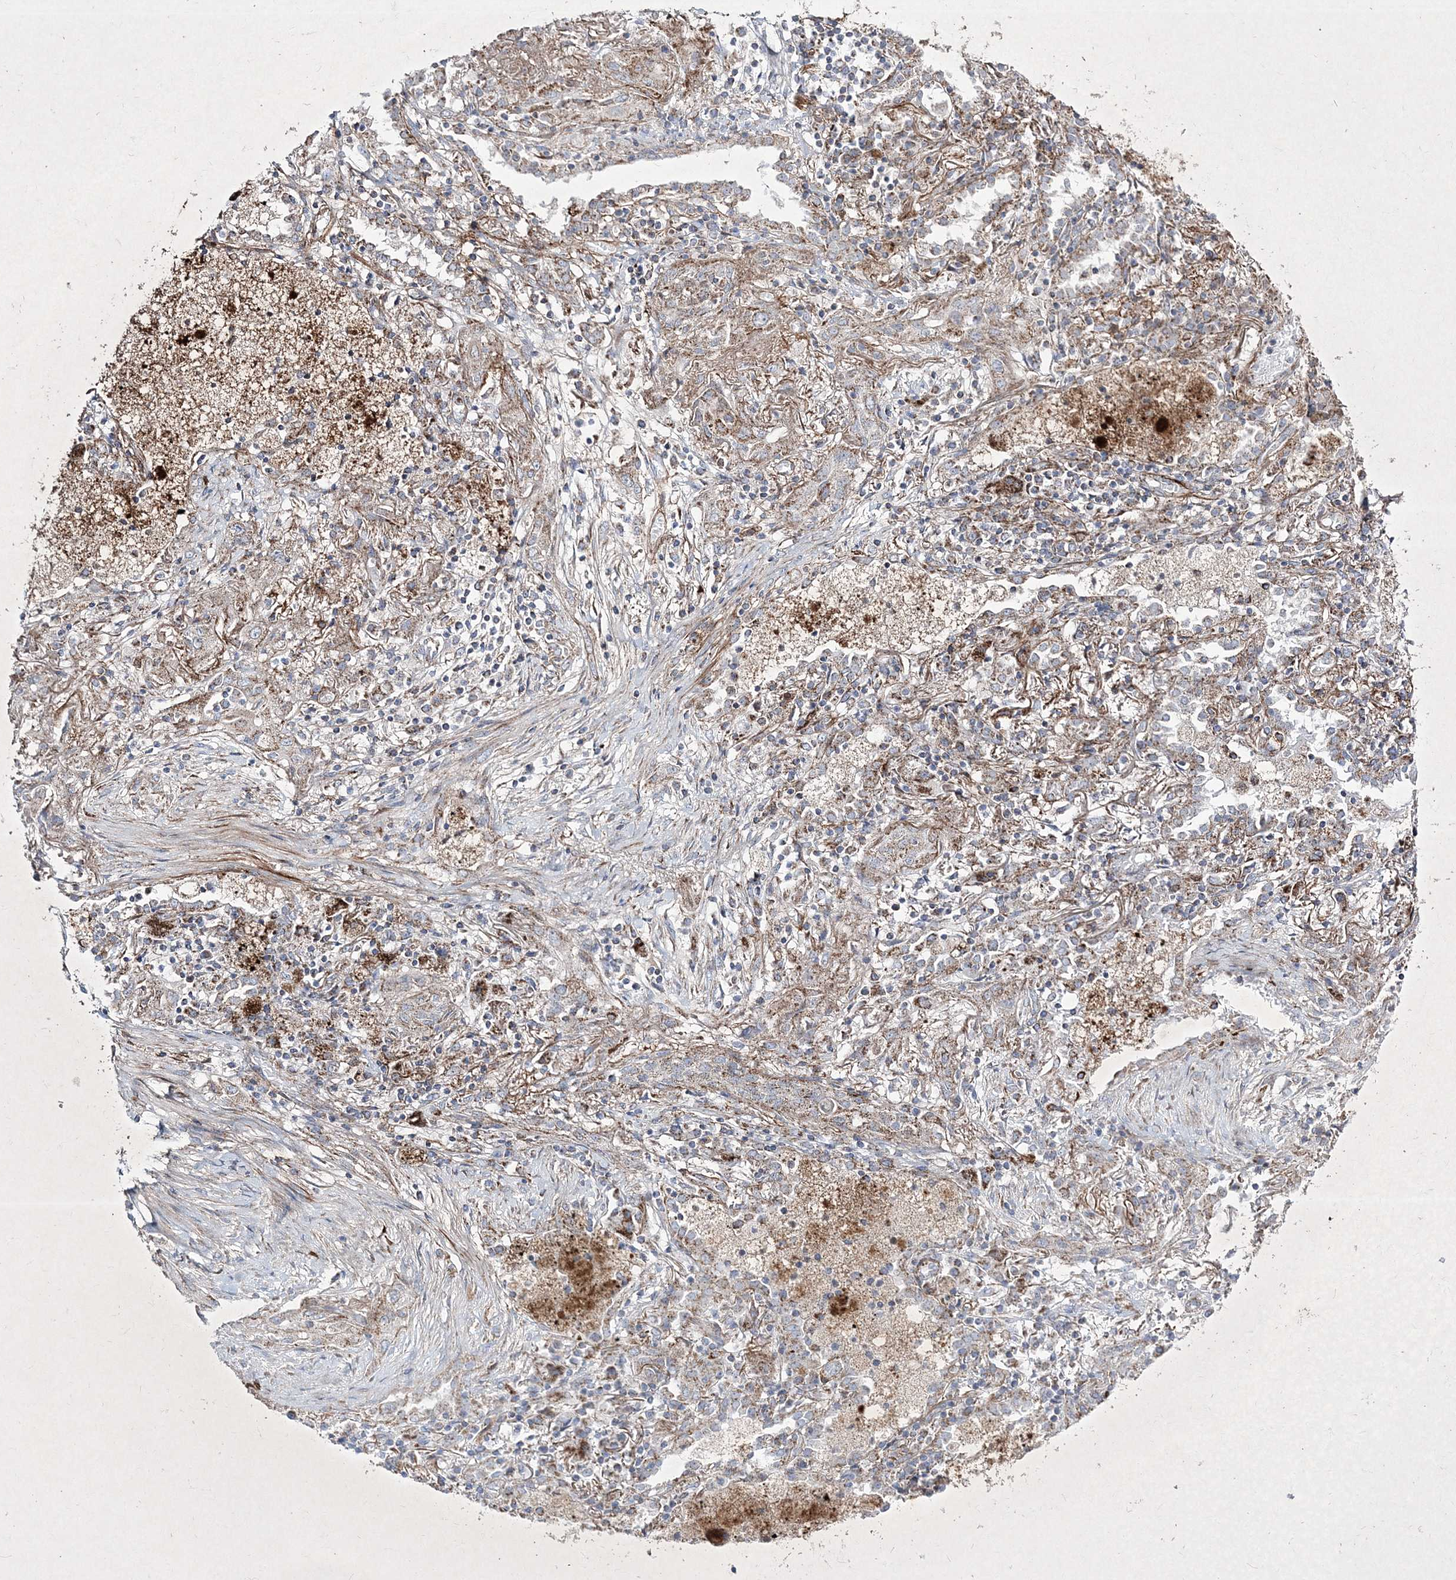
{"staining": {"intensity": "weak", "quantity": "25%-75%", "location": "cytoplasmic/membranous"}, "tissue": "lung cancer", "cell_type": "Tumor cells", "image_type": "cancer", "snomed": [{"axis": "morphology", "description": "Squamous cell carcinoma, NOS"}, {"axis": "topography", "description": "Lung"}], "caption": "IHC (DAB) staining of lung cancer (squamous cell carcinoma) reveals weak cytoplasmic/membranous protein staining in about 25%-75% of tumor cells. The staining was performed using DAB, with brown indicating positive protein expression. Nuclei are stained blue with hematoxylin.", "gene": "RICTOR", "patient": {"sex": "female", "age": 47}}